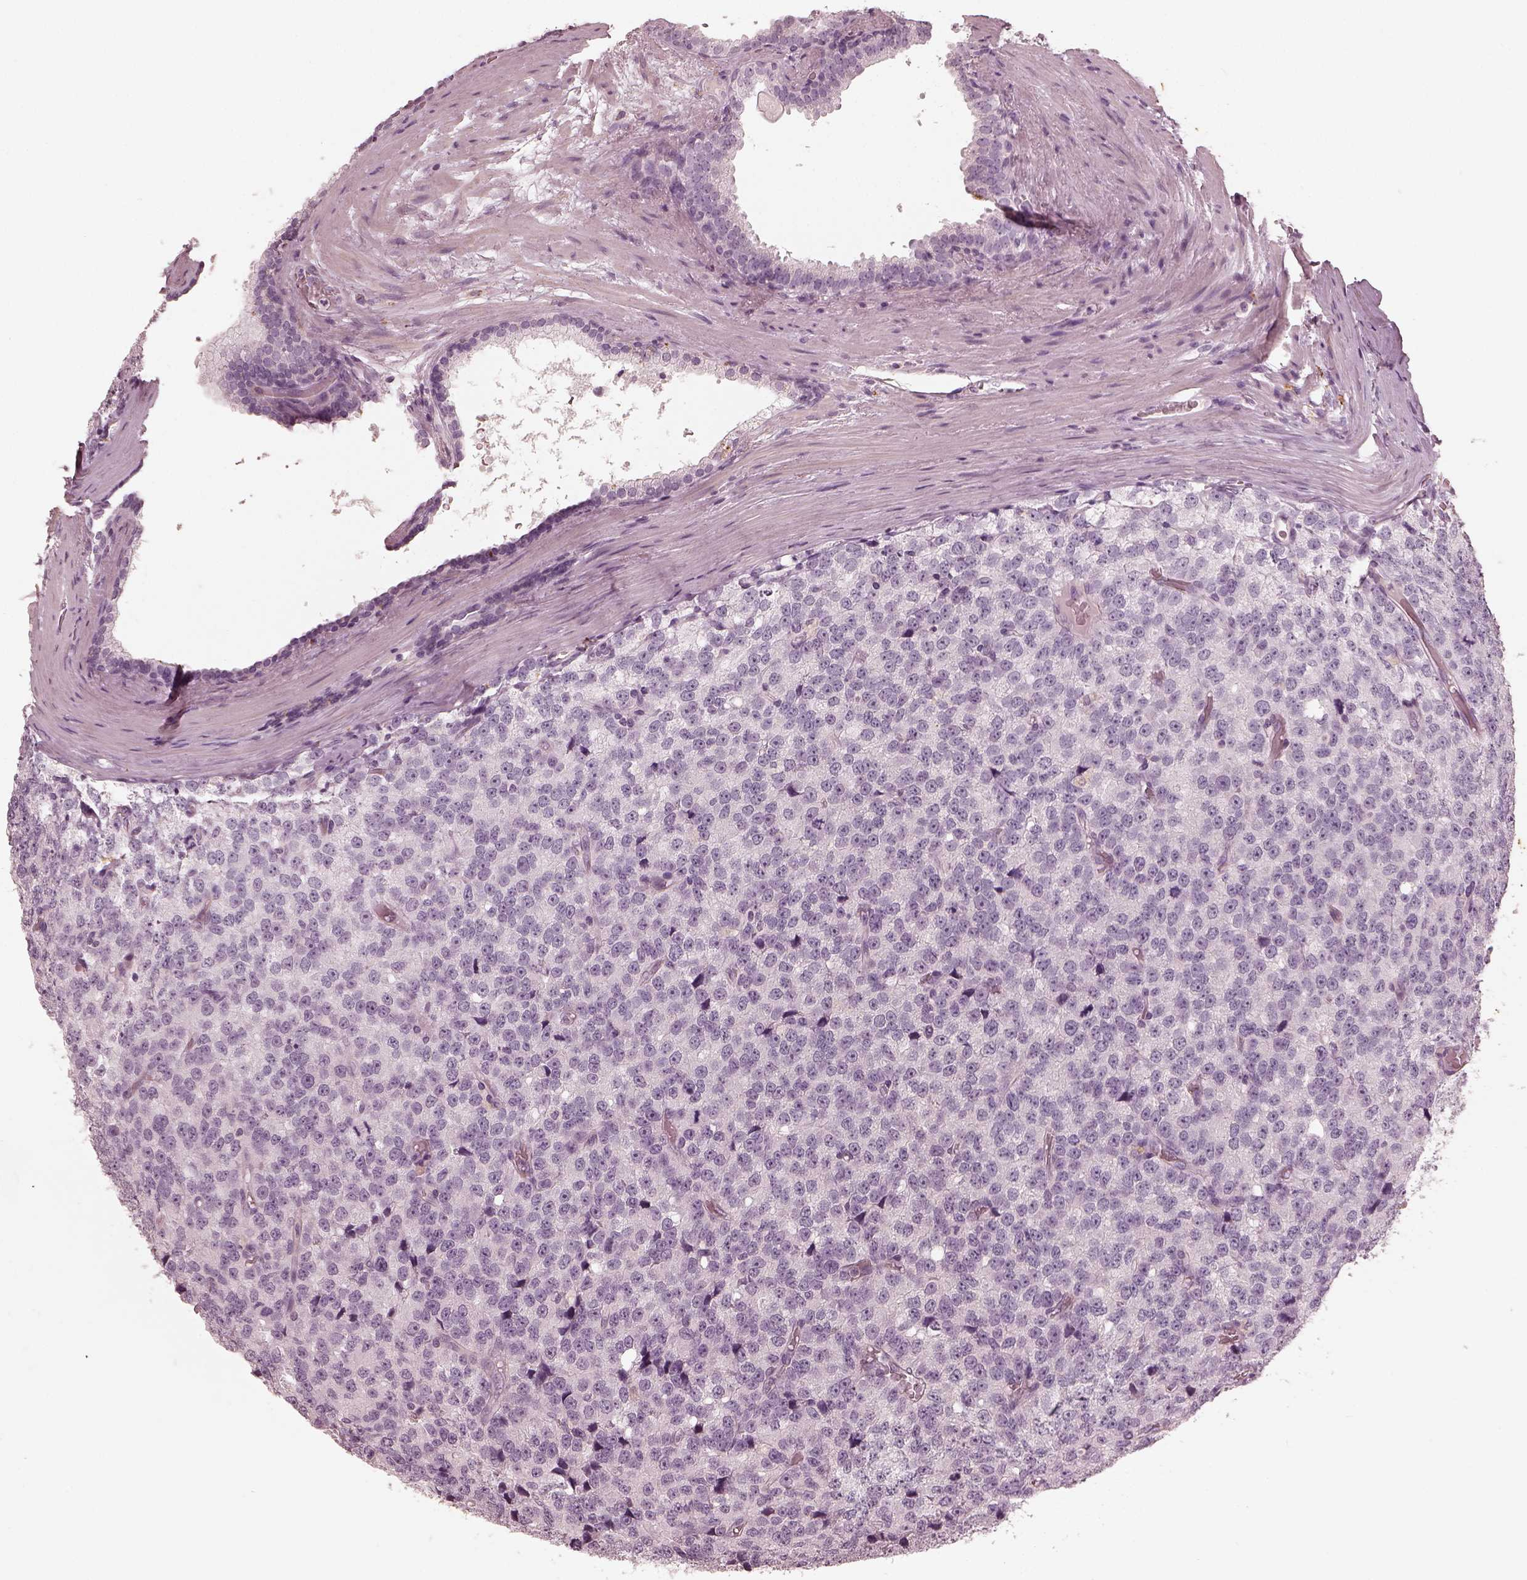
{"staining": {"intensity": "negative", "quantity": "none", "location": "none"}, "tissue": "prostate cancer", "cell_type": "Tumor cells", "image_type": "cancer", "snomed": [{"axis": "morphology", "description": "Adenocarcinoma, High grade"}, {"axis": "topography", "description": "Prostate and seminal vesicle, NOS"}], "caption": "Human prostate cancer stained for a protein using IHC demonstrates no positivity in tumor cells.", "gene": "ADRB3", "patient": {"sex": "male", "age": 62}}